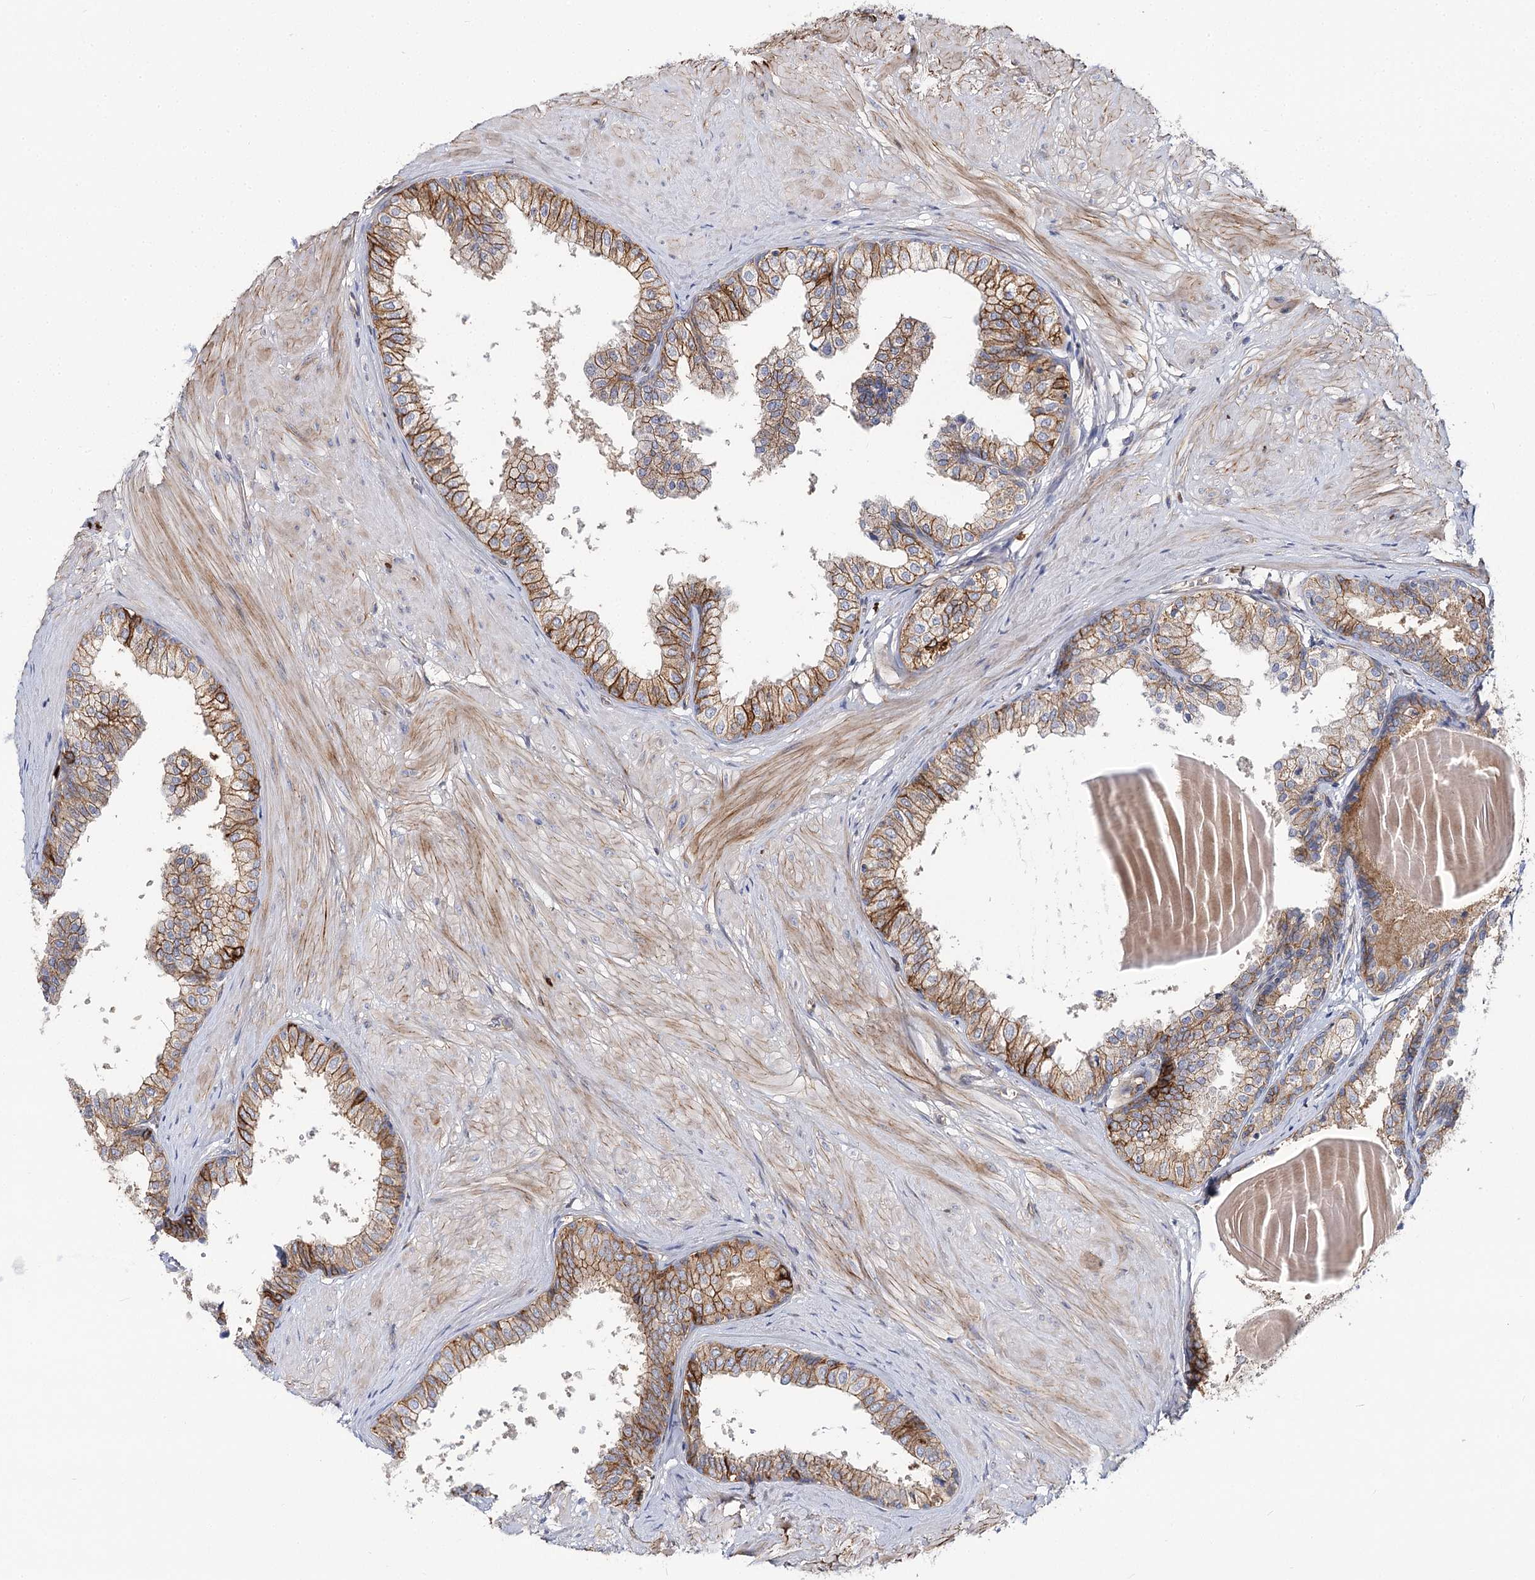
{"staining": {"intensity": "strong", "quantity": ">75%", "location": "cytoplasmic/membranous"}, "tissue": "prostate", "cell_type": "Glandular cells", "image_type": "normal", "snomed": [{"axis": "morphology", "description": "Normal tissue, NOS"}, {"axis": "topography", "description": "Prostate"}], "caption": "Strong cytoplasmic/membranous positivity for a protein is appreciated in about >75% of glandular cells of unremarkable prostate using IHC.", "gene": "C11orf52", "patient": {"sex": "male", "age": 48}}